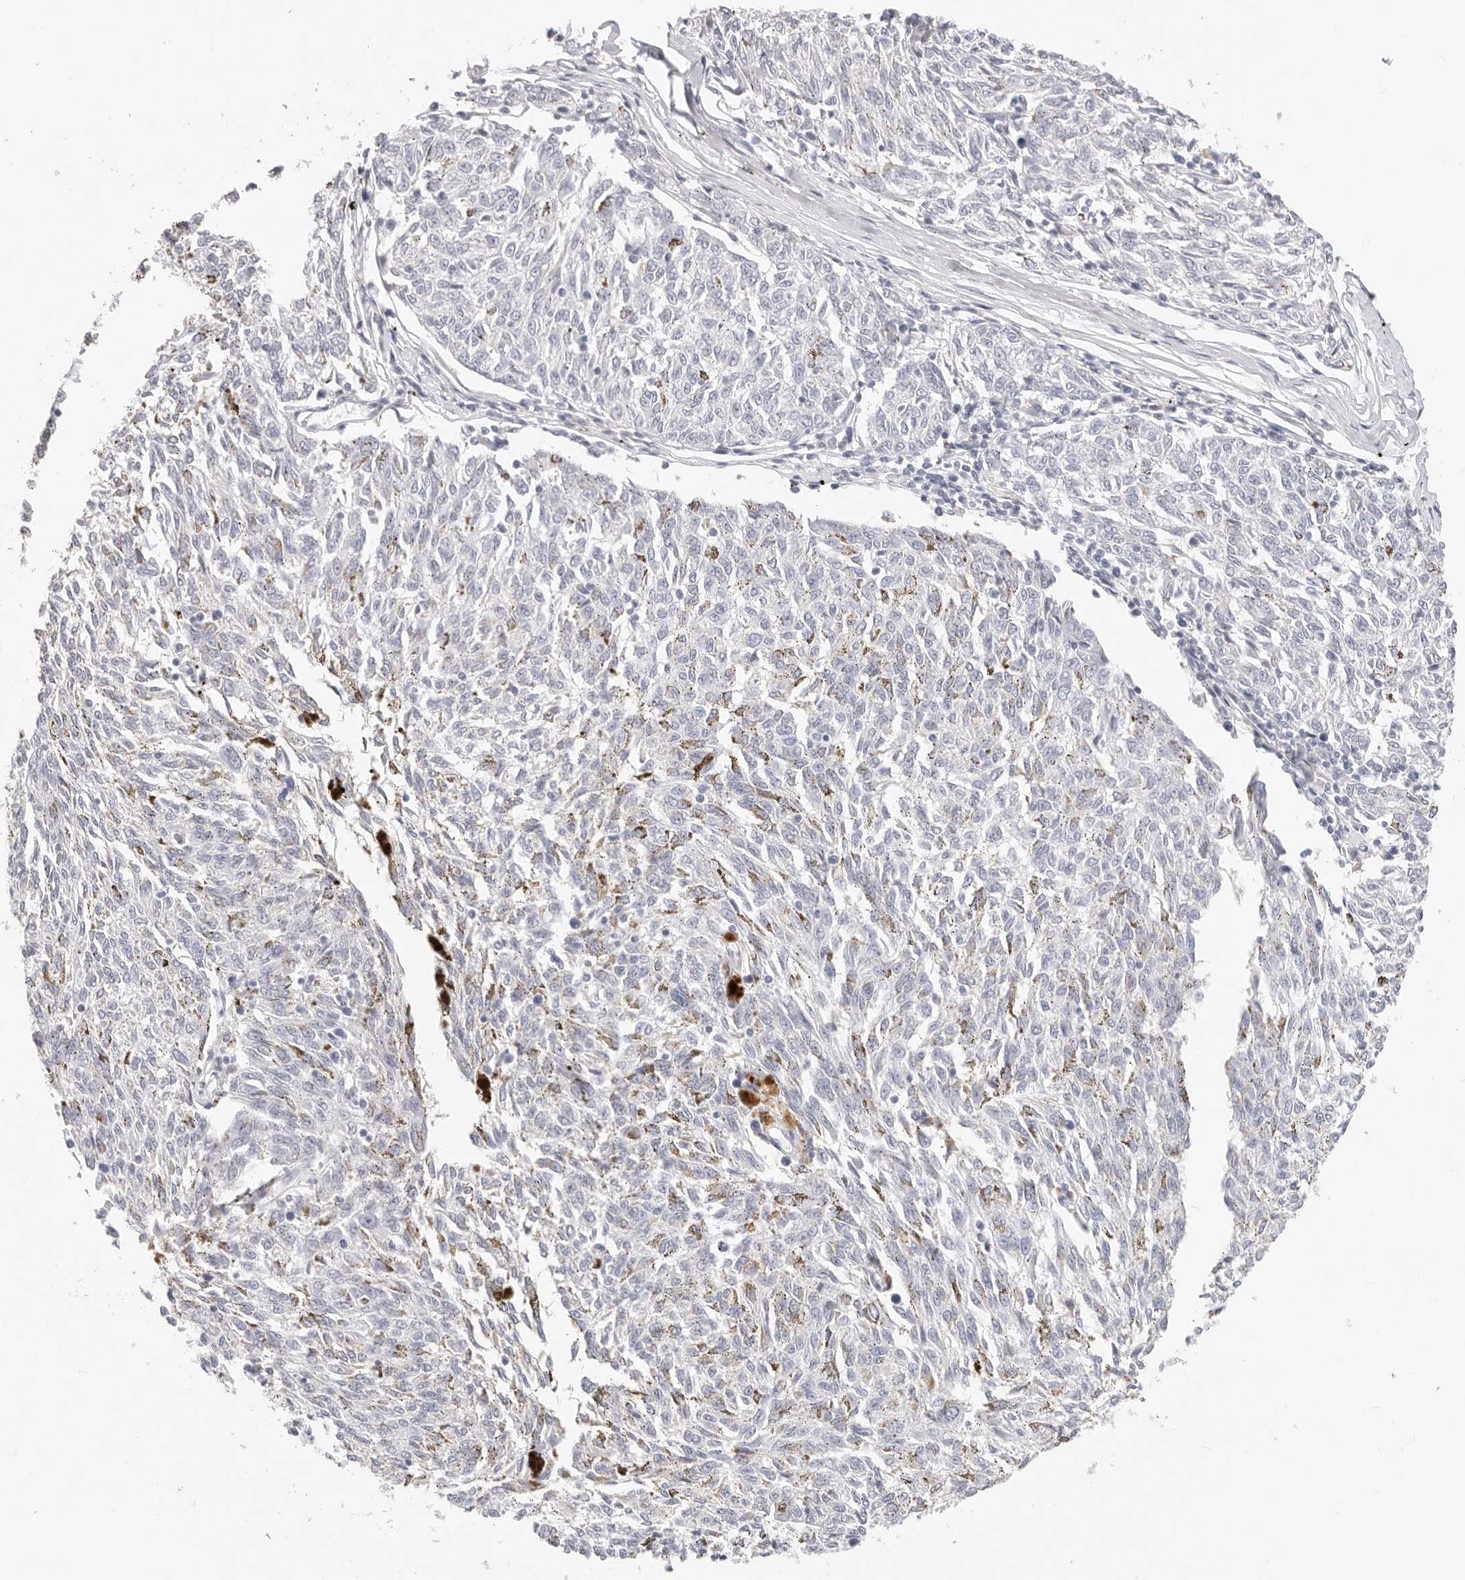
{"staining": {"intensity": "negative", "quantity": "none", "location": "none"}, "tissue": "melanoma", "cell_type": "Tumor cells", "image_type": "cancer", "snomed": [{"axis": "morphology", "description": "Malignant melanoma, NOS"}, {"axis": "topography", "description": "Skin"}], "caption": "Tumor cells are negative for protein expression in human malignant melanoma.", "gene": "ASCL1", "patient": {"sex": "female", "age": 72}}